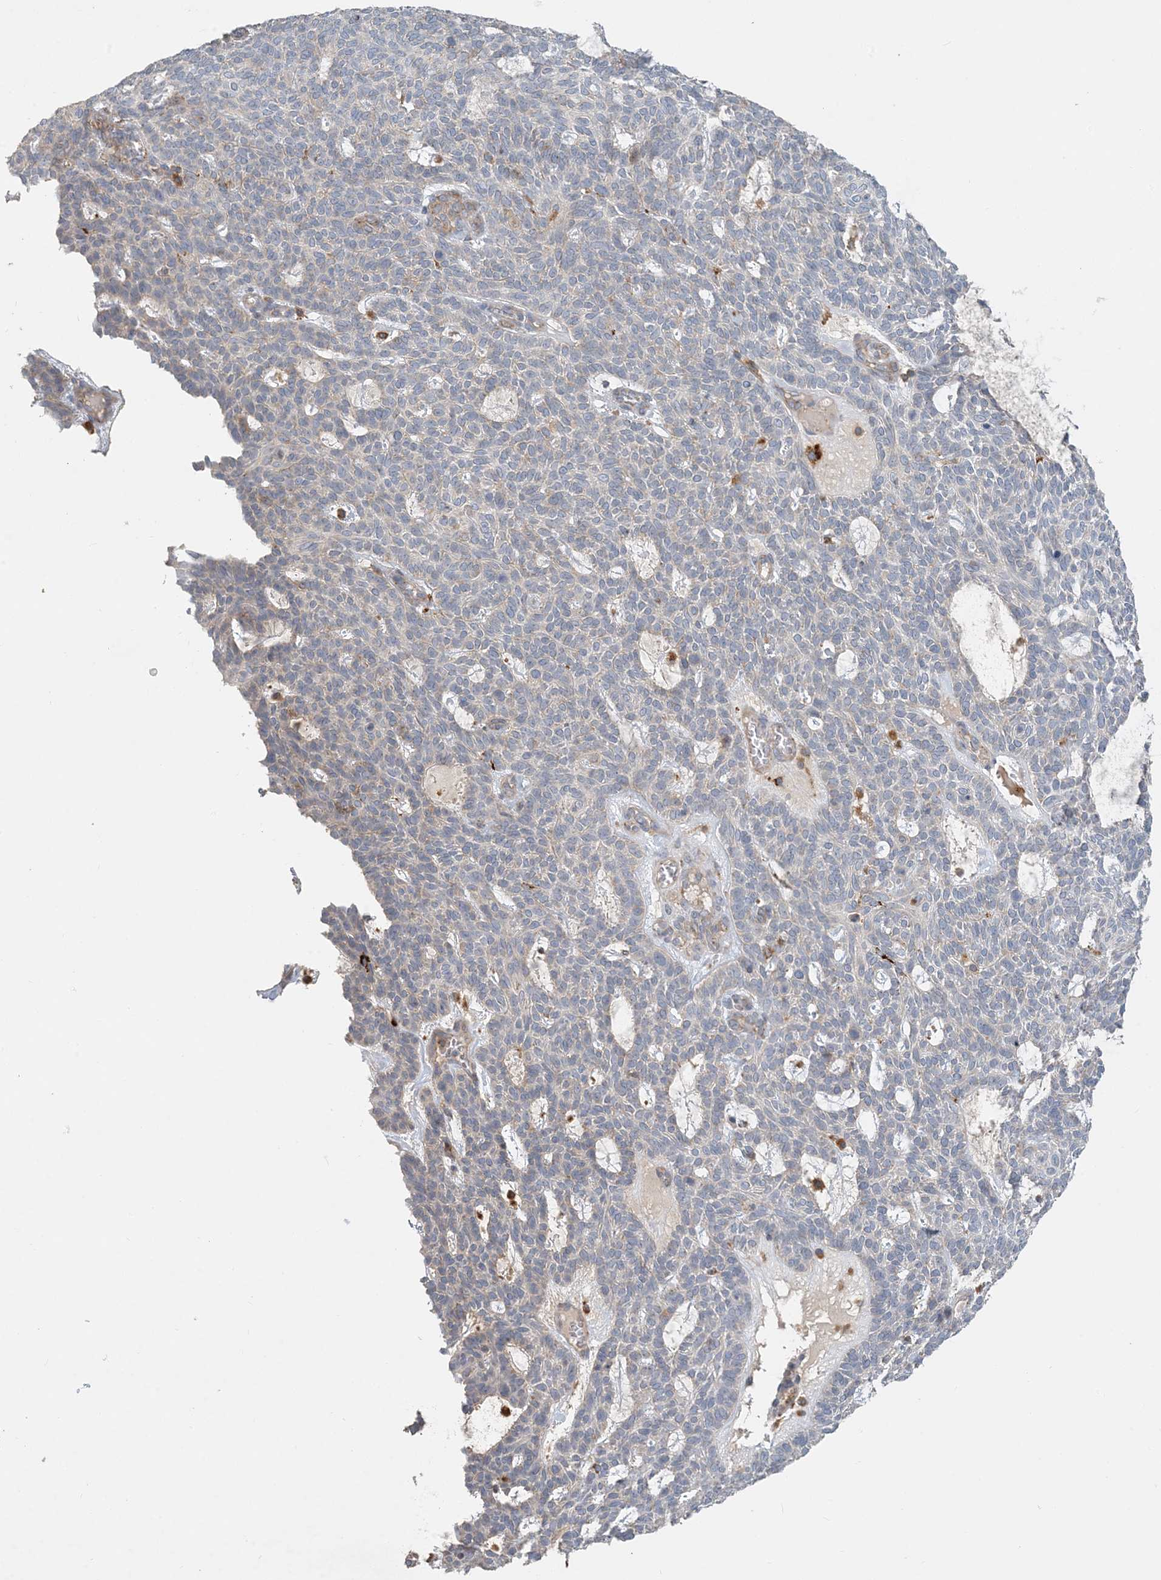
{"staining": {"intensity": "negative", "quantity": "none", "location": "none"}, "tissue": "skin cancer", "cell_type": "Tumor cells", "image_type": "cancer", "snomed": [{"axis": "morphology", "description": "Squamous cell carcinoma, NOS"}, {"axis": "topography", "description": "Skin"}], "caption": "An immunohistochemistry (IHC) micrograph of skin squamous cell carcinoma is shown. There is no staining in tumor cells of skin squamous cell carcinoma.", "gene": "SPPL2A", "patient": {"sex": "female", "age": 90}}